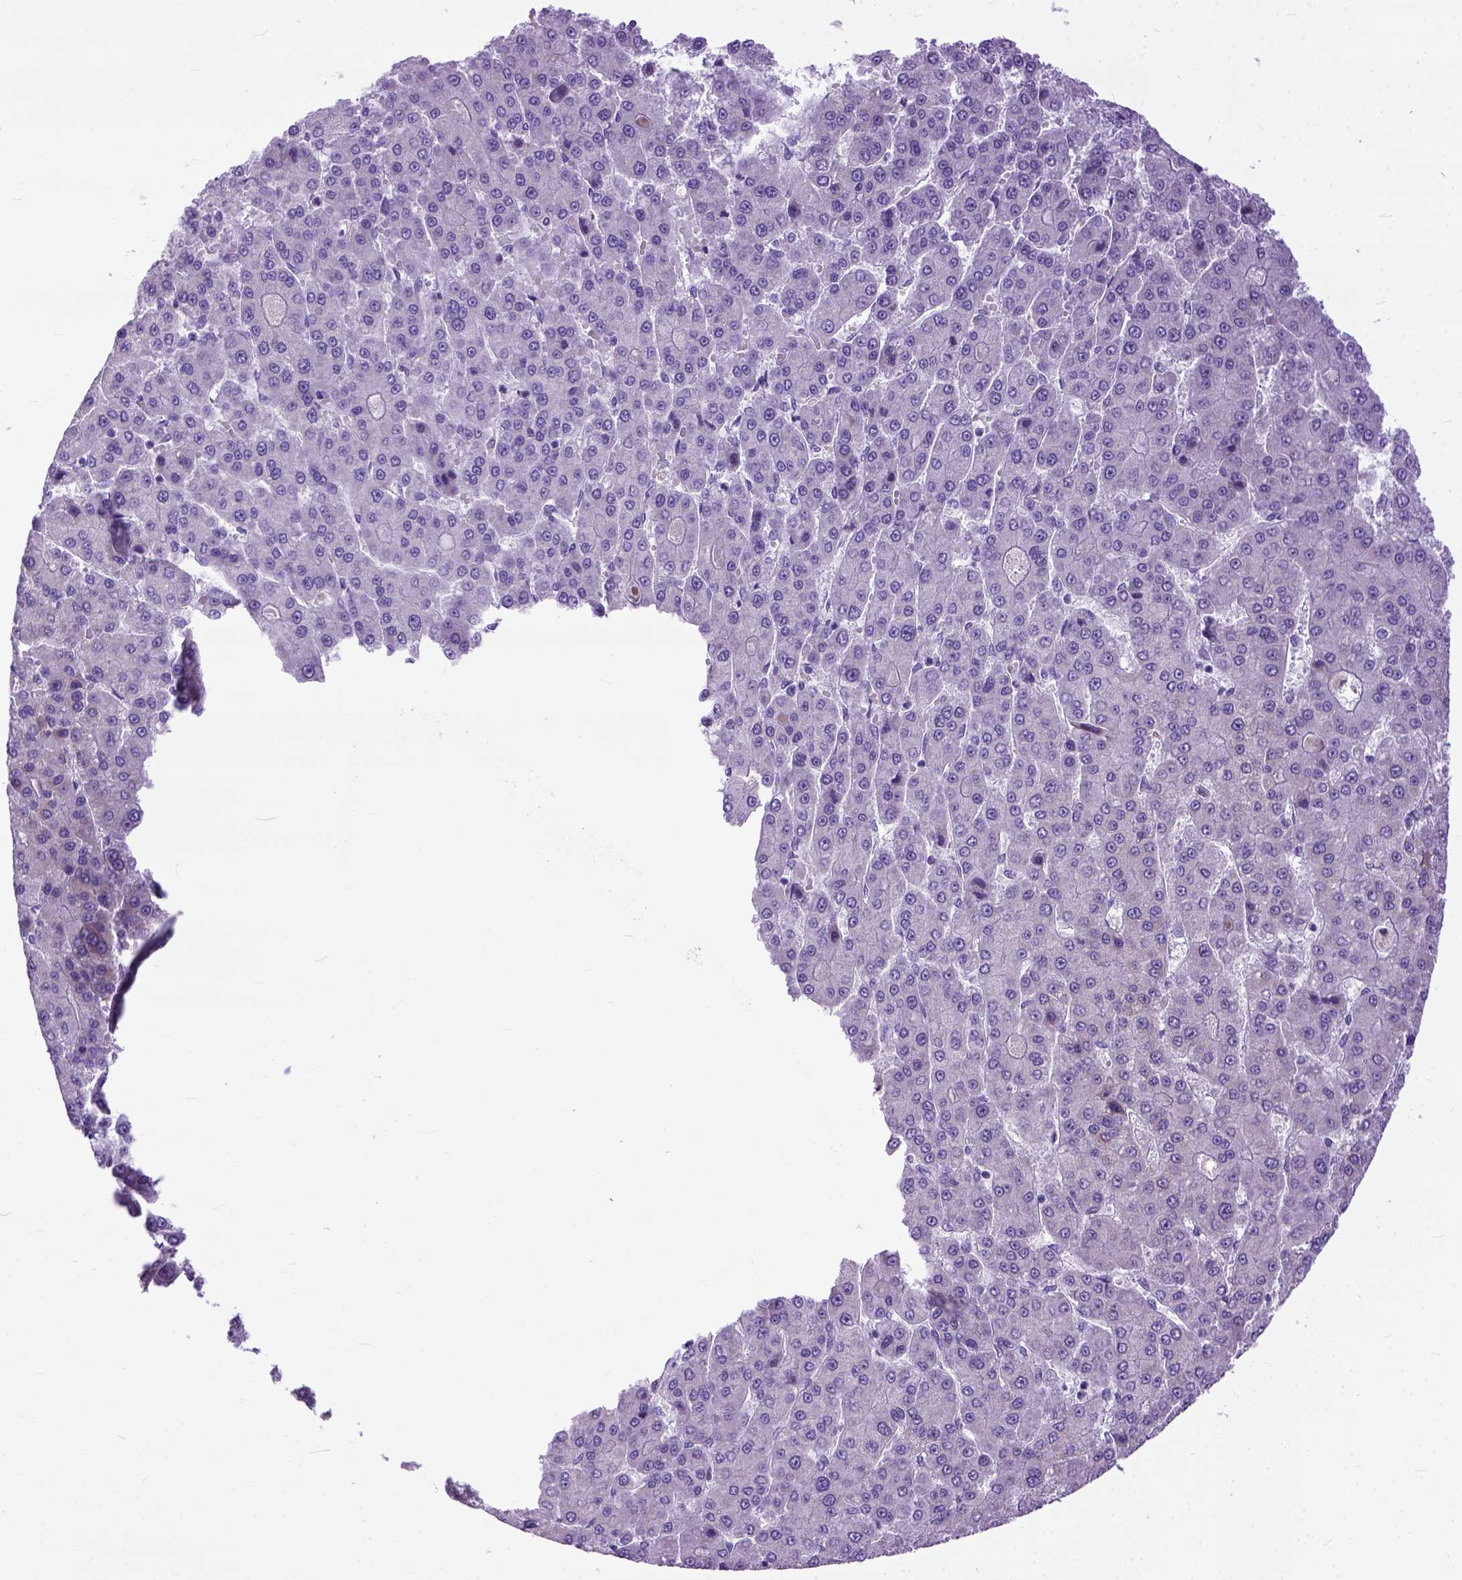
{"staining": {"intensity": "negative", "quantity": "none", "location": "none"}, "tissue": "liver cancer", "cell_type": "Tumor cells", "image_type": "cancer", "snomed": [{"axis": "morphology", "description": "Carcinoma, Hepatocellular, NOS"}, {"axis": "topography", "description": "Liver"}], "caption": "Tumor cells are negative for brown protein staining in liver cancer.", "gene": "CRB1", "patient": {"sex": "male", "age": 70}}